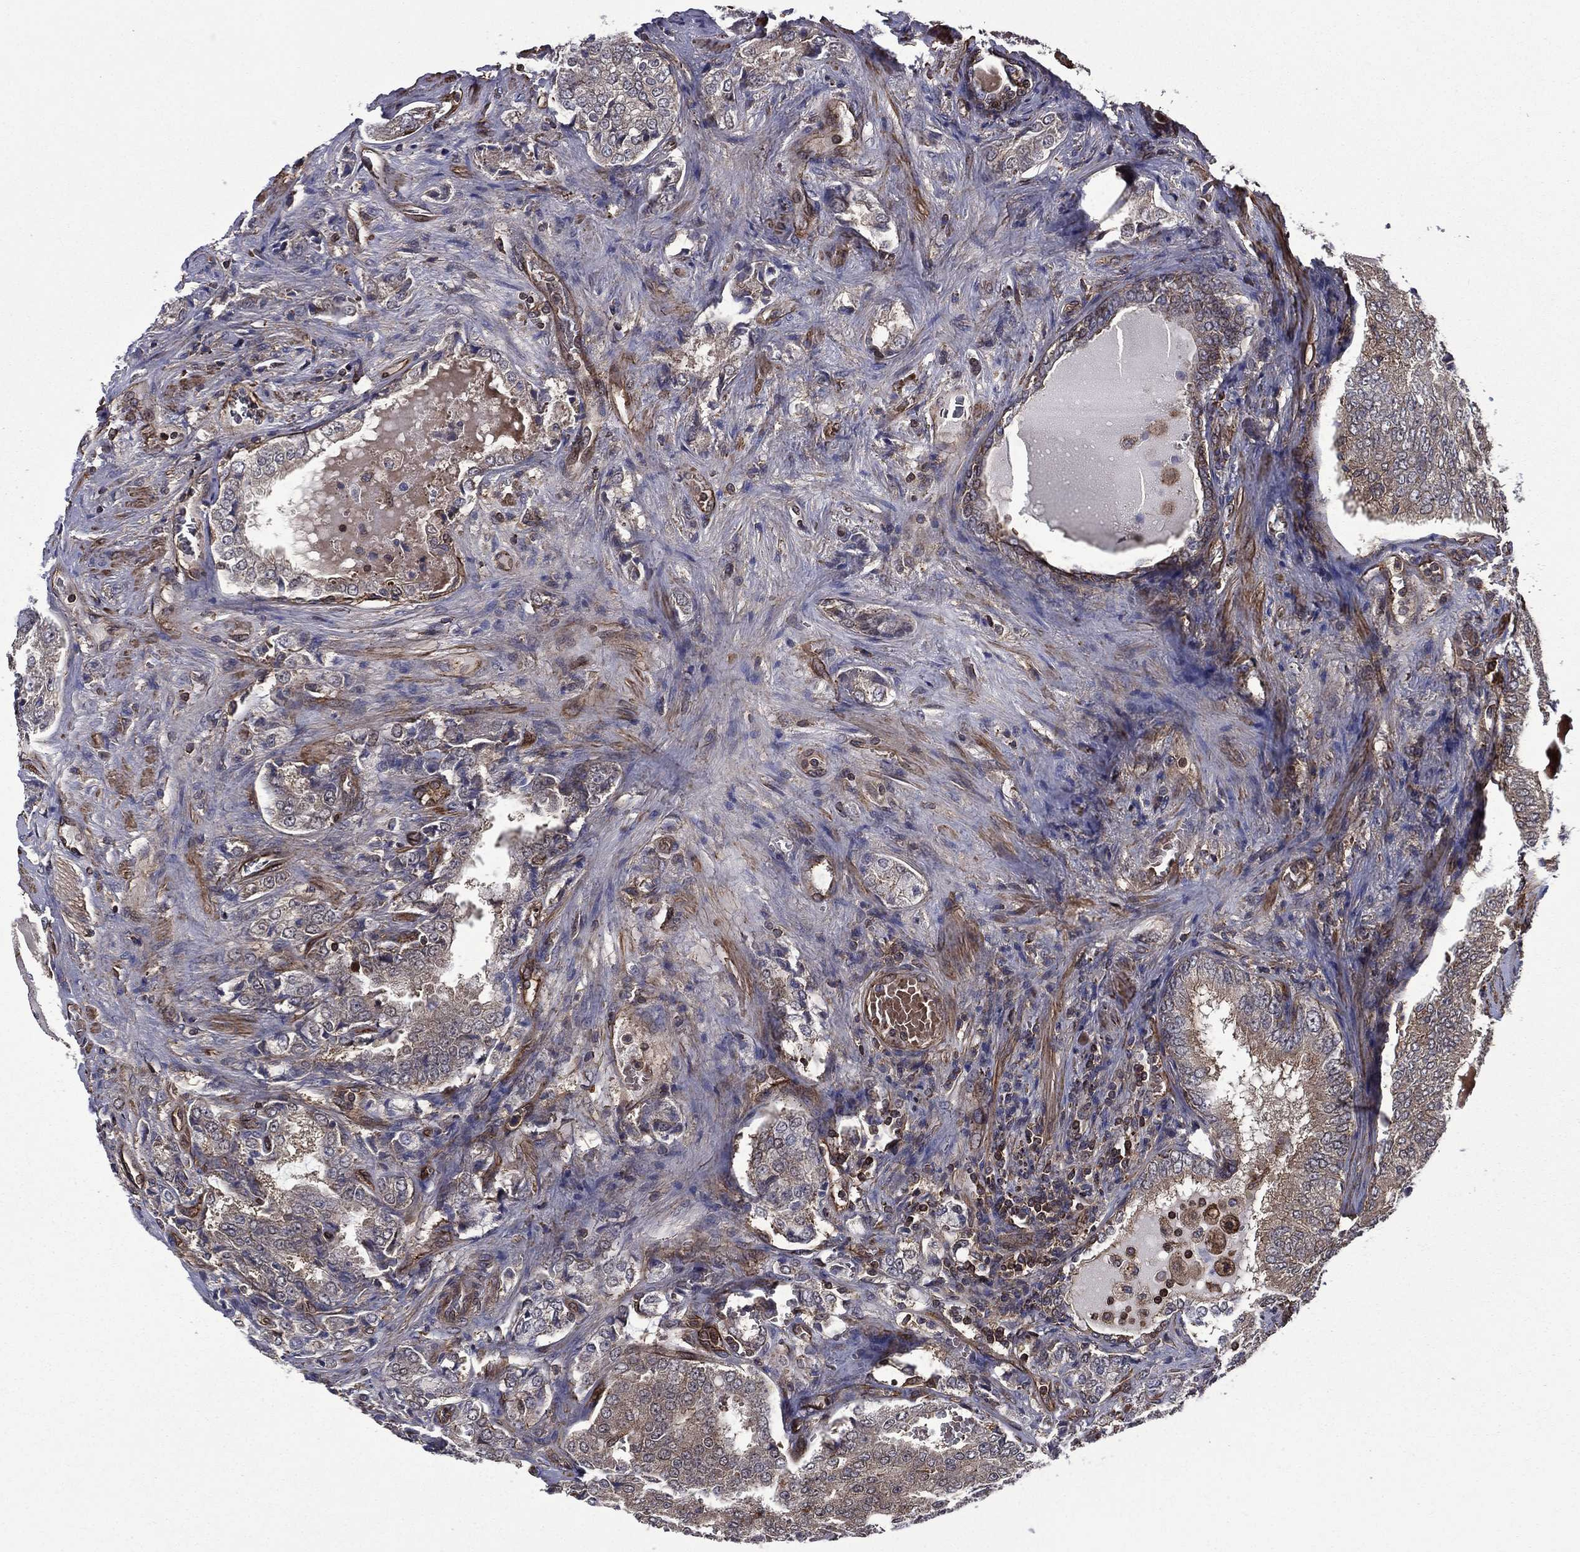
{"staining": {"intensity": "weak", "quantity": "25%-75%", "location": "cytoplasmic/membranous"}, "tissue": "prostate cancer", "cell_type": "Tumor cells", "image_type": "cancer", "snomed": [{"axis": "morphology", "description": "Adenocarcinoma, NOS"}, {"axis": "topography", "description": "Prostate"}], "caption": "DAB (3,3'-diaminobenzidine) immunohistochemical staining of human prostate cancer (adenocarcinoma) reveals weak cytoplasmic/membranous protein expression in about 25%-75% of tumor cells.", "gene": "PLPP3", "patient": {"sex": "male", "age": 65}}